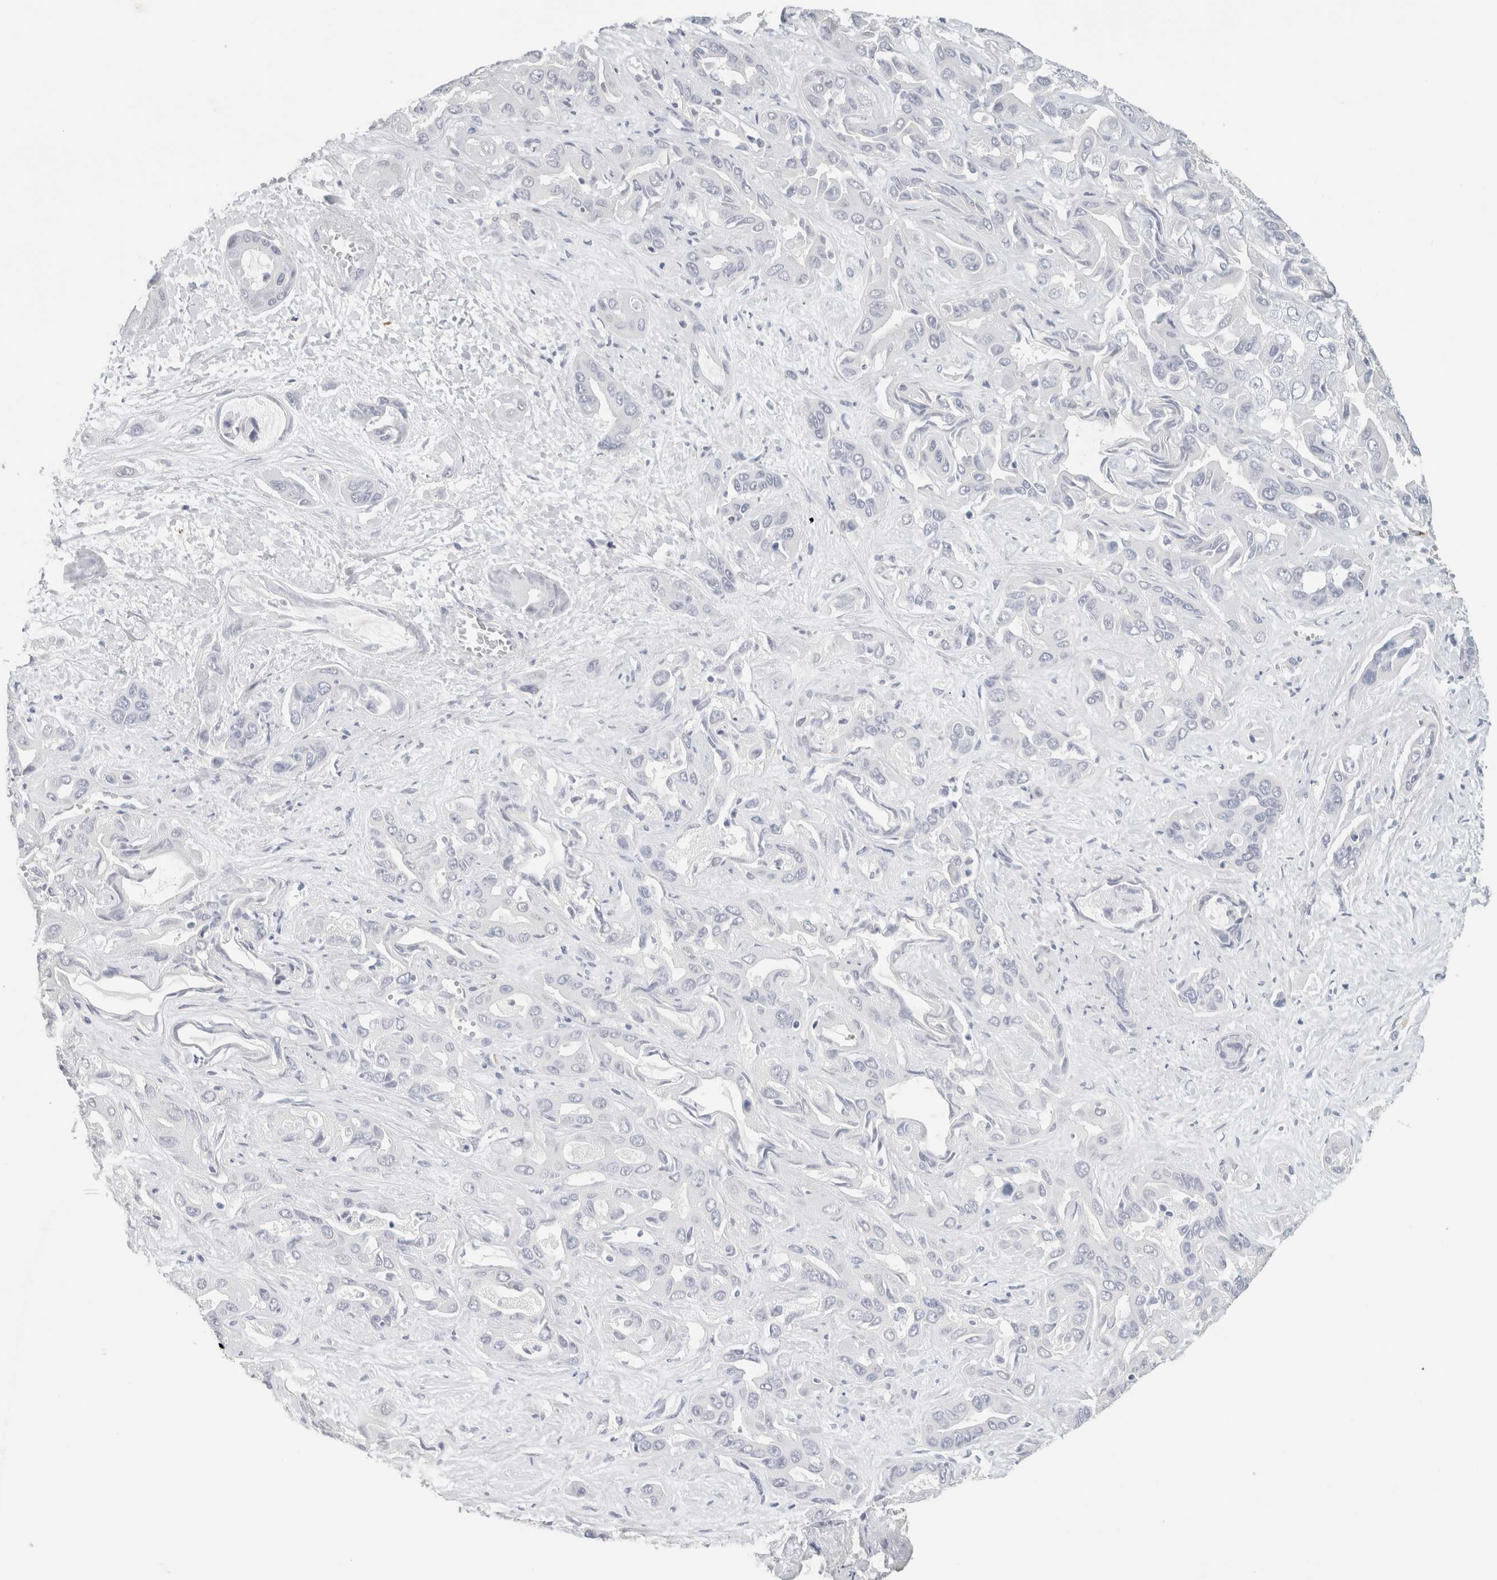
{"staining": {"intensity": "negative", "quantity": "none", "location": "none"}, "tissue": "liver cancer", "cell_type": "Tumor cells", "image_type": "cancer", "snomed": [{"axis": "morphology", "description": "Cholangiocarcinoma"}, {"axis": "topography", "description": "Liver"}], "caption": "The histopathology image exhibits no staining of tumor cells in liver cholangiocarcinoma.", "gene": "IL6", "patient": {"sex": "female", "age": 52}}